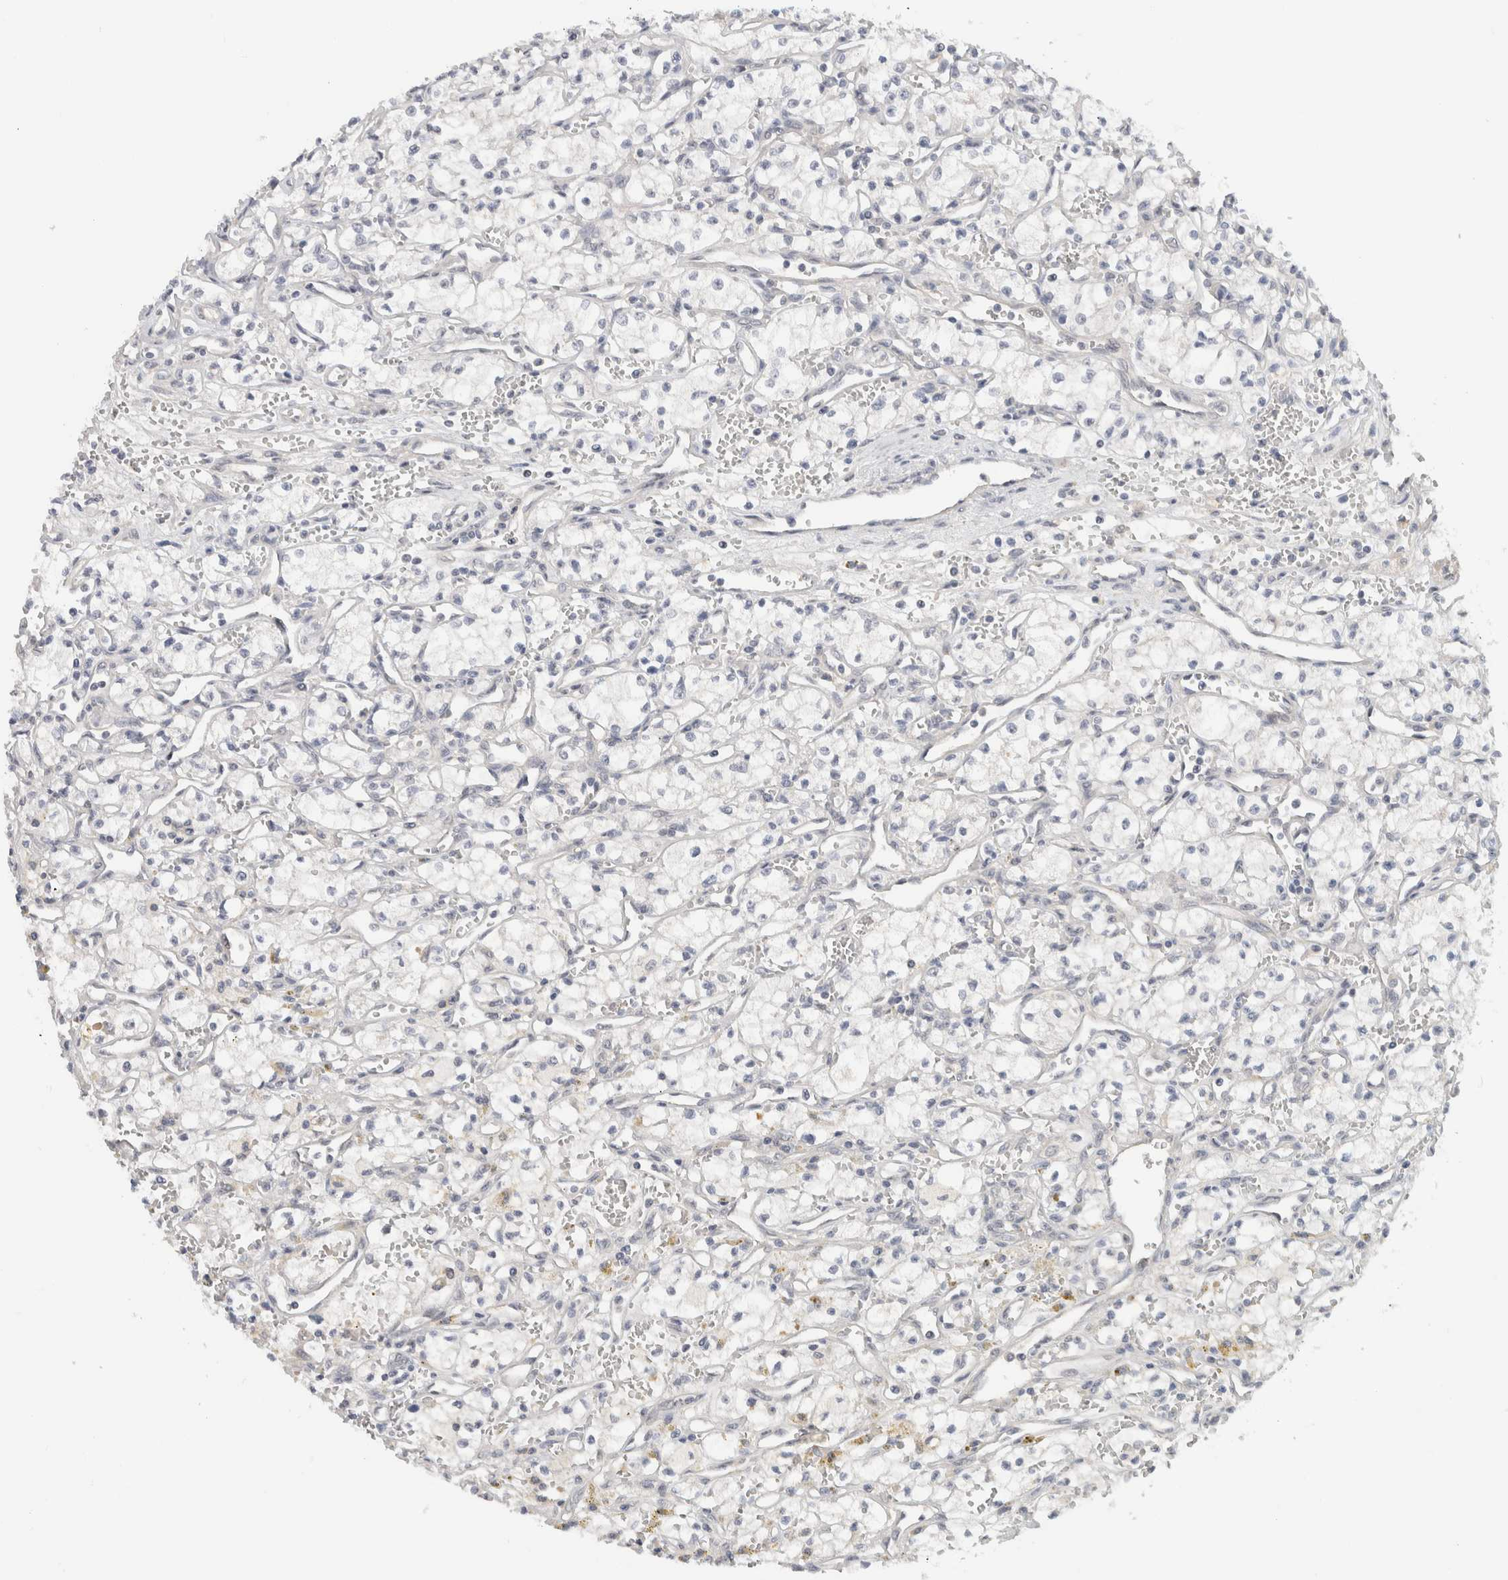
{"staining": {"intensity": "negative", "quantity": "none", "location": "none"}, "tissue": "renal cancer", "cell_type": "Tumor cells", "image_type": "cancer", "snomed": [{"axis": "morphology", "description": "Adenocarcinoma, NOS"}, {"axis": "topography", "description": "Kidney"}], "caption": "Immunohistochemical staining of human adenocarcinoma (renal) reveals no significant positivity in tumor cells. The staining was performed using DAB to visualize the protein expression in brown, while the nuclei were stained in blue with hematoxylin (Magnification: 20x).", "gene": "HCN3", "patient": {"sex": "male", "age": 59}}